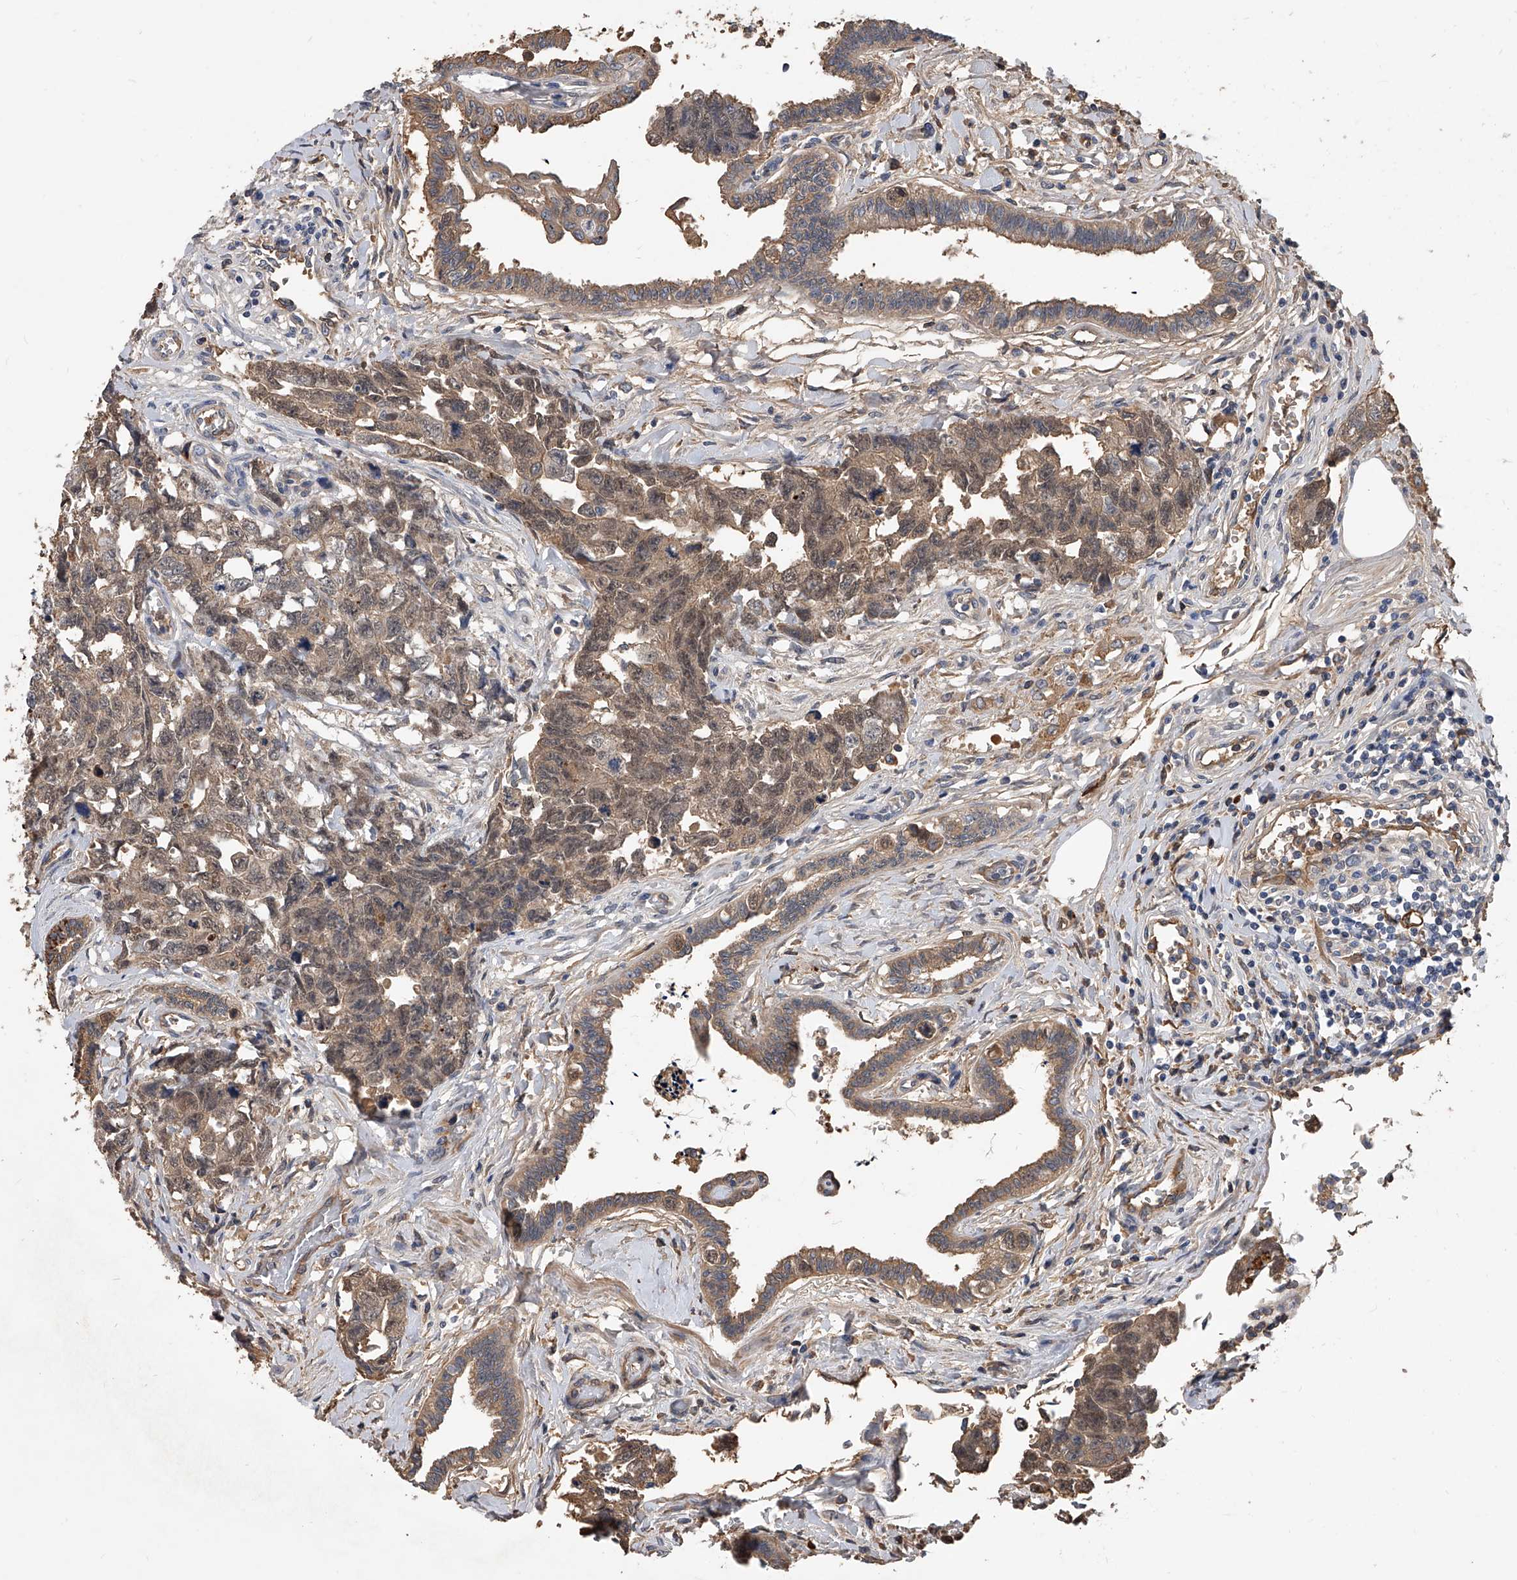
{"staining": {"intensity": "weak", "quantity": ">75%", "location": "cytoplasmic/membranous,nuclear"}, "tissue": "testis cancer", "cell_type": "Tumor cells", "image_type": "cancer", "snomed": [{"axis": "morphology", "description": "Carcinoma, Embryonal, NOS"}, {"axis": "topography", "description": "Testis"}], "caption": "Testis cancer (embryonal carcinoma) stained with a protein marker demonstrates weak staining in tumor cells.", "gene": "ZNF25", "patient": {"sex": "male", "age": 31}}